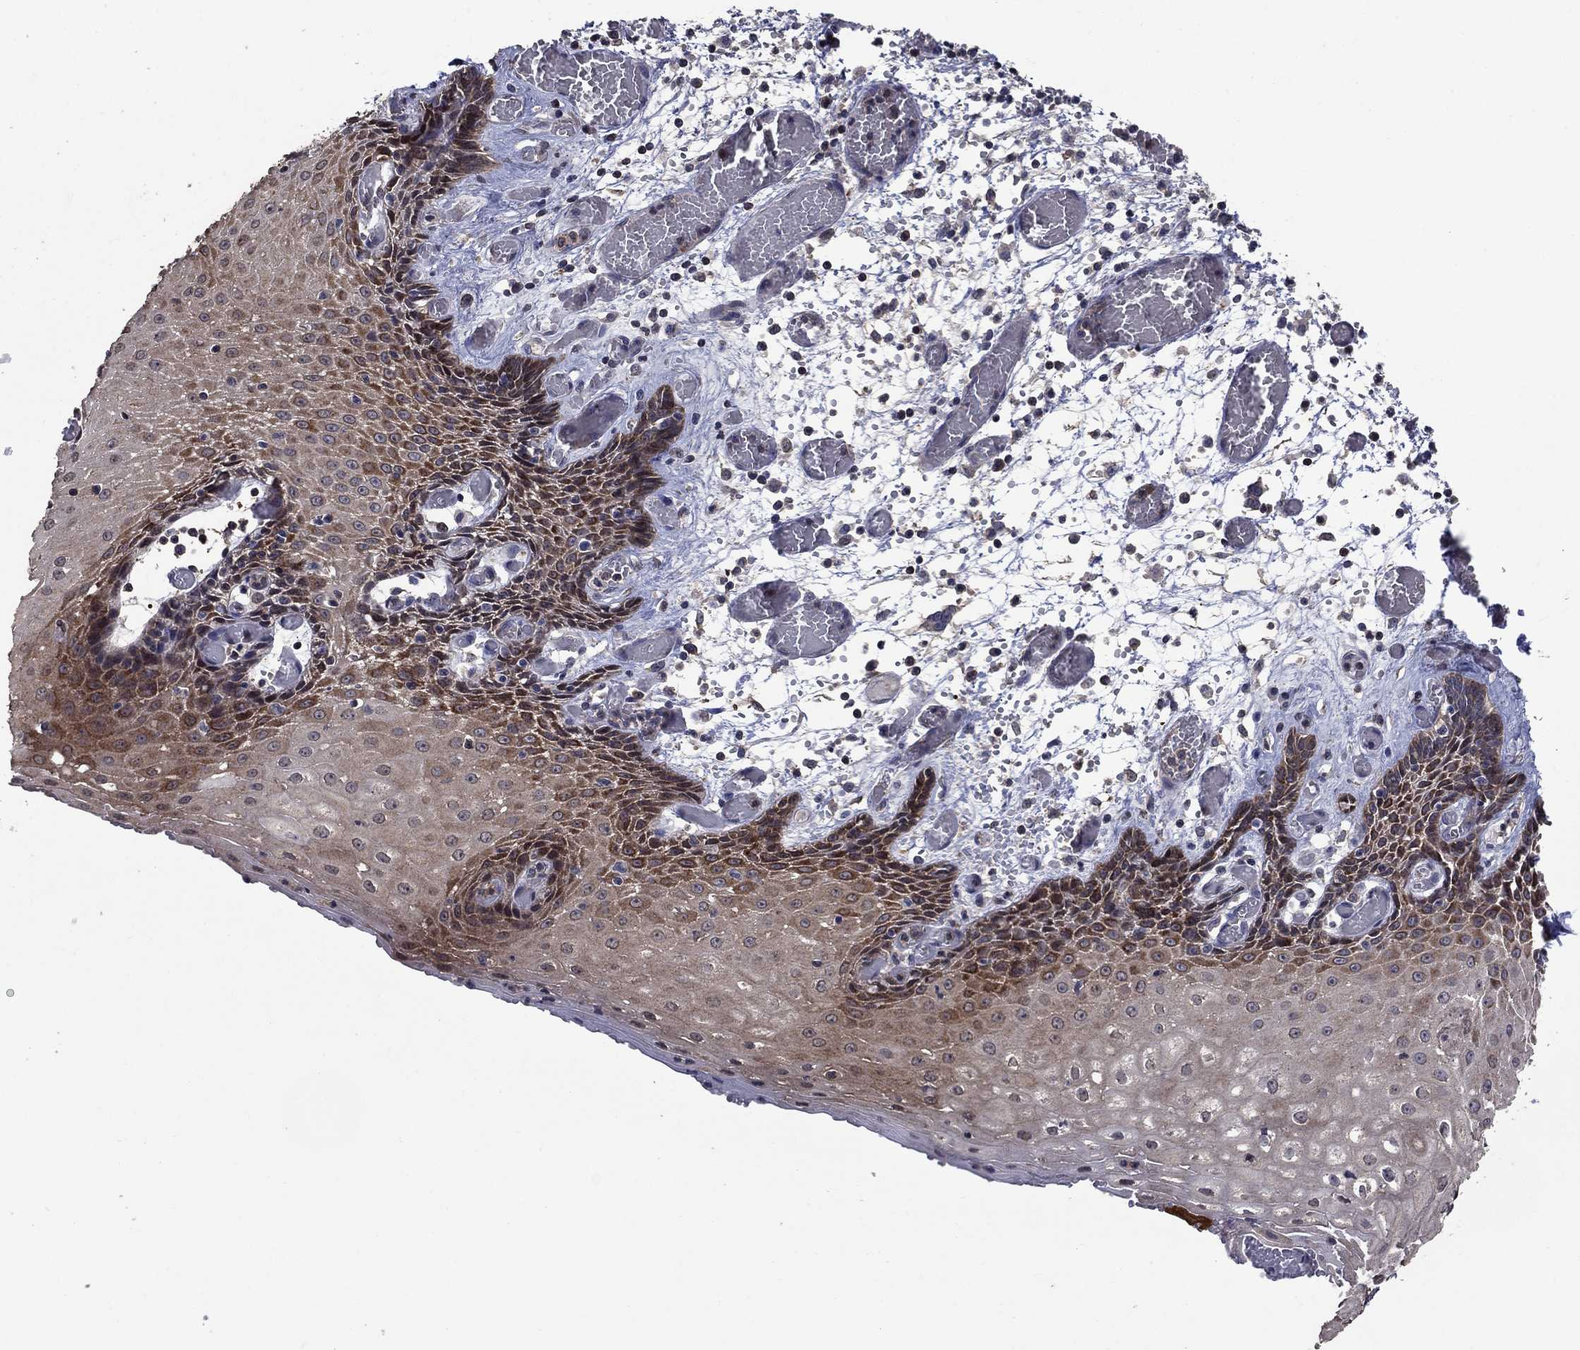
{"staining": {"intensity": "moderate", "quantity": "25%-75%", "location": "cytoplasmic/membranous"}, "tissue": "esophagus", "cell_type": "Squamous epithelial cells", "image_type": "normal", "snomed": [{"axis": "morphology", "description": "Normal tissue, NOS"}, {"axis": "topography", "description": "Esophagus"}], "caption": "Squamous epithelial cells demonstrate medium levels of moderate cytoplasmic/membranous expression in about 25%-75% of cells in benign human esophagus.", "gene": "DVL1", "patient": {"sex": "male", "age": 58}}